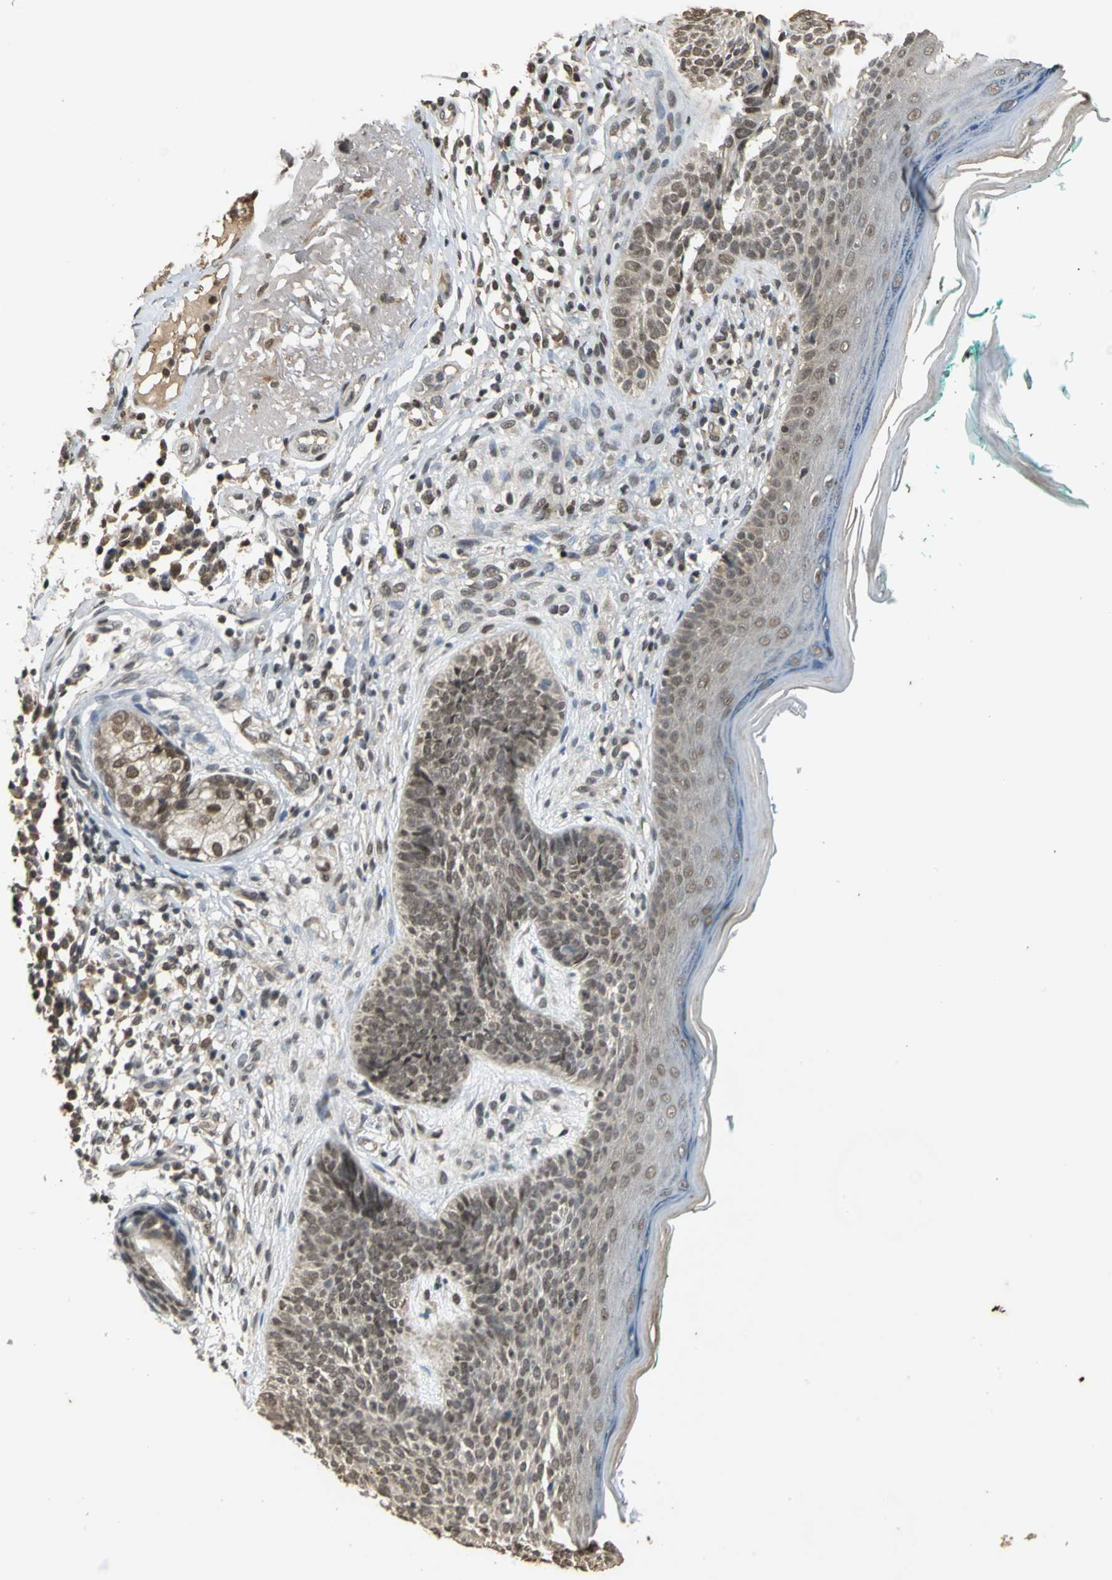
{"staining": {"intensity": "weak", "quantity": "25%-75%", "location": "cytoplasmic/membranous"}, "tissue": "skin cancer", "cell_type": "Tumor cells", "image_type": "cancer", "snomed": [{"axis": "morphology", "description": "Normal tissue, NOS"}, {"axis": "morphology", "description": "Basal cell carcinoma"}, {"axis": "topography", "description": "Skin"}], "caption": "Human skin cancer stained for a protein (brown) demonstrates weak cytoplasmic/membranous positive expression in approximately 25%-75% of tumor cells.", "gene": "NOTCH3", "patient": {"sex": "male", "age": 76}}